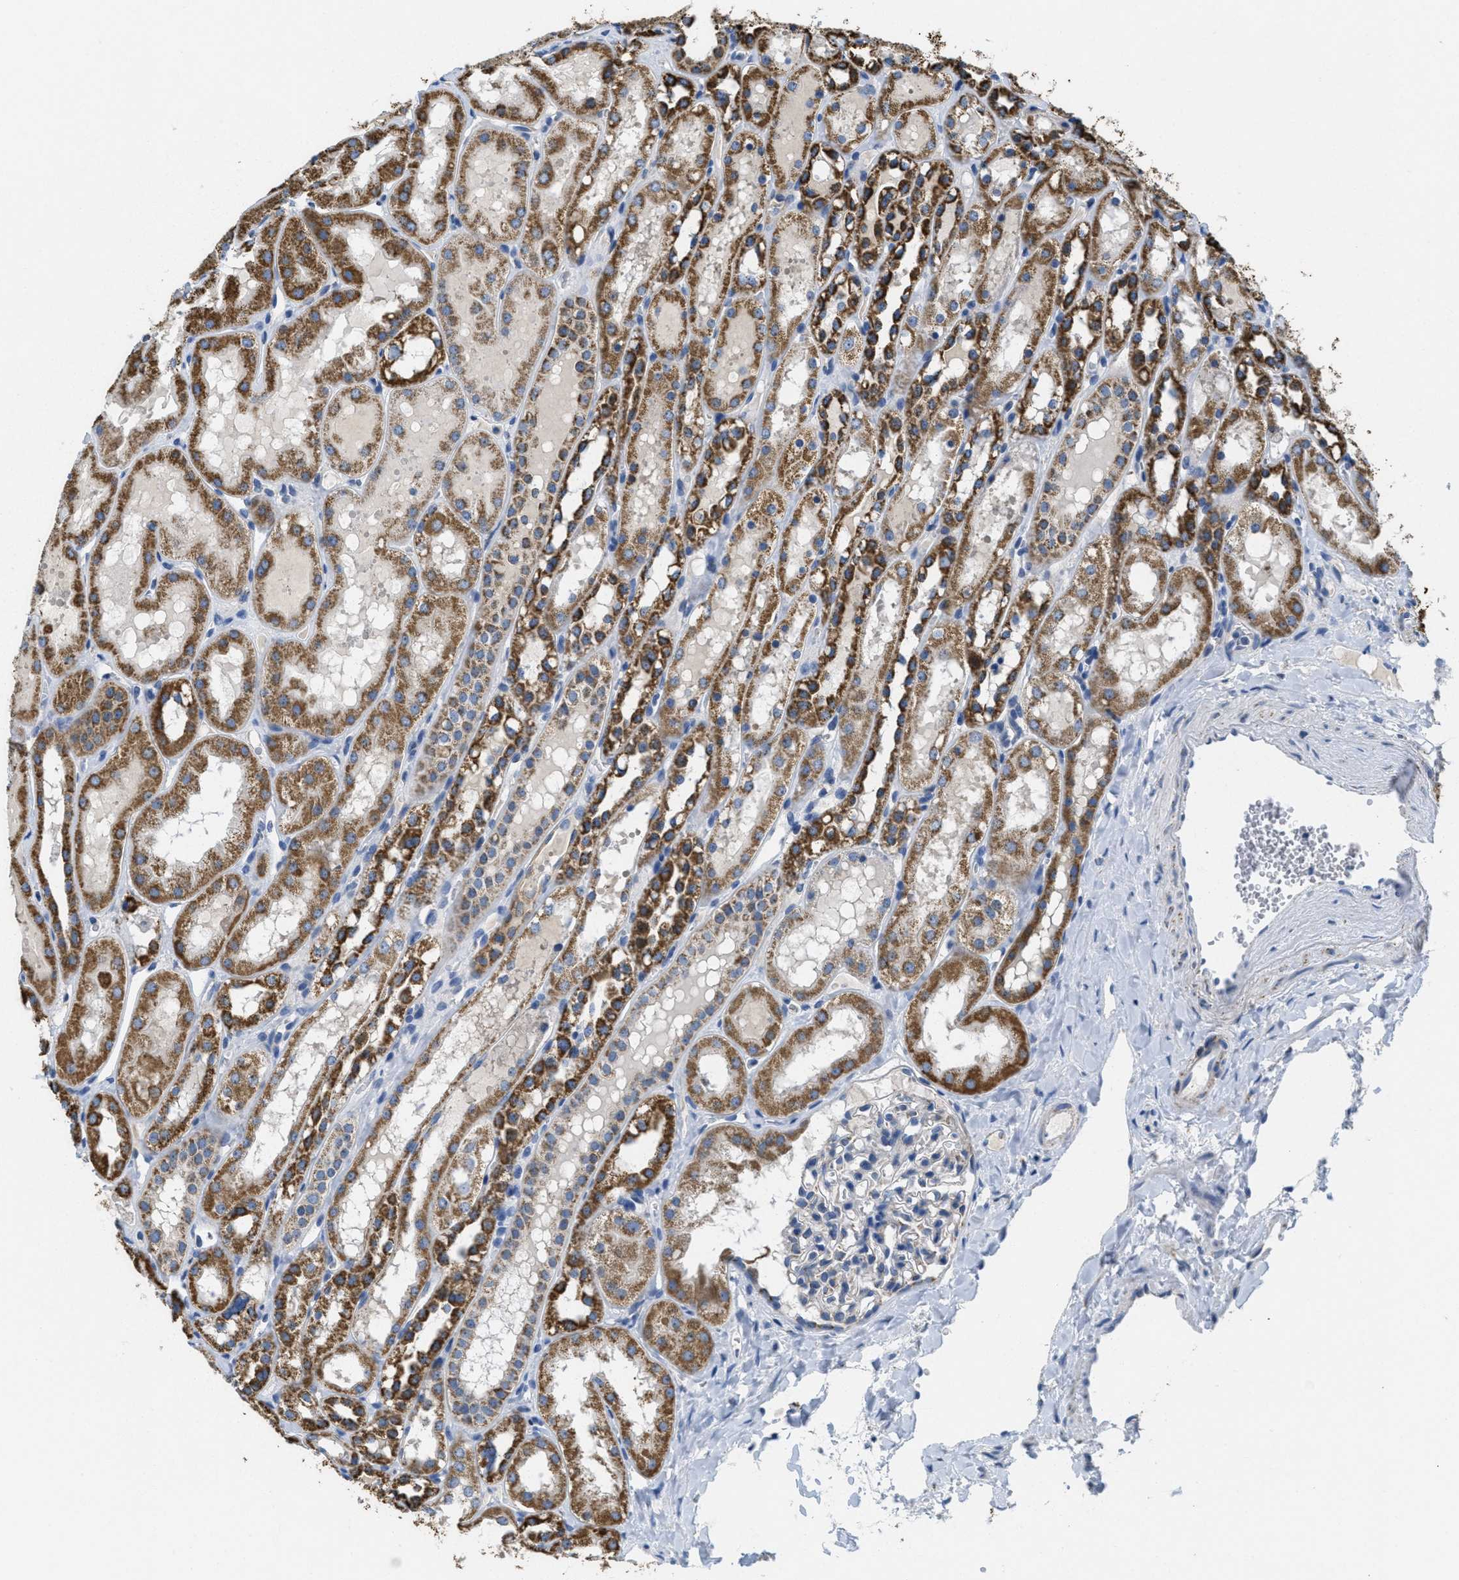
{"staining": {"intensity": "weak", "quantity": "<25%", "location": "cytoplasmic/membranous"}, "tissue": "kidney", "cell_type": "Cells in glomeruli", "image_type": "normal", "snomed": [{"axis": "morphology", "description": "Normal tissue, NOS"}, {"axis": "topography", "description": "Kidney"}, {"axis": "topography", "description": "Urinary bladder"}], "caption": "Photomicrograph shows no significant protein positivity in cells in glomeruli of benign kidney.", "gene": "KCNJ5", "patient": {"sex": "male", "age": 16}}